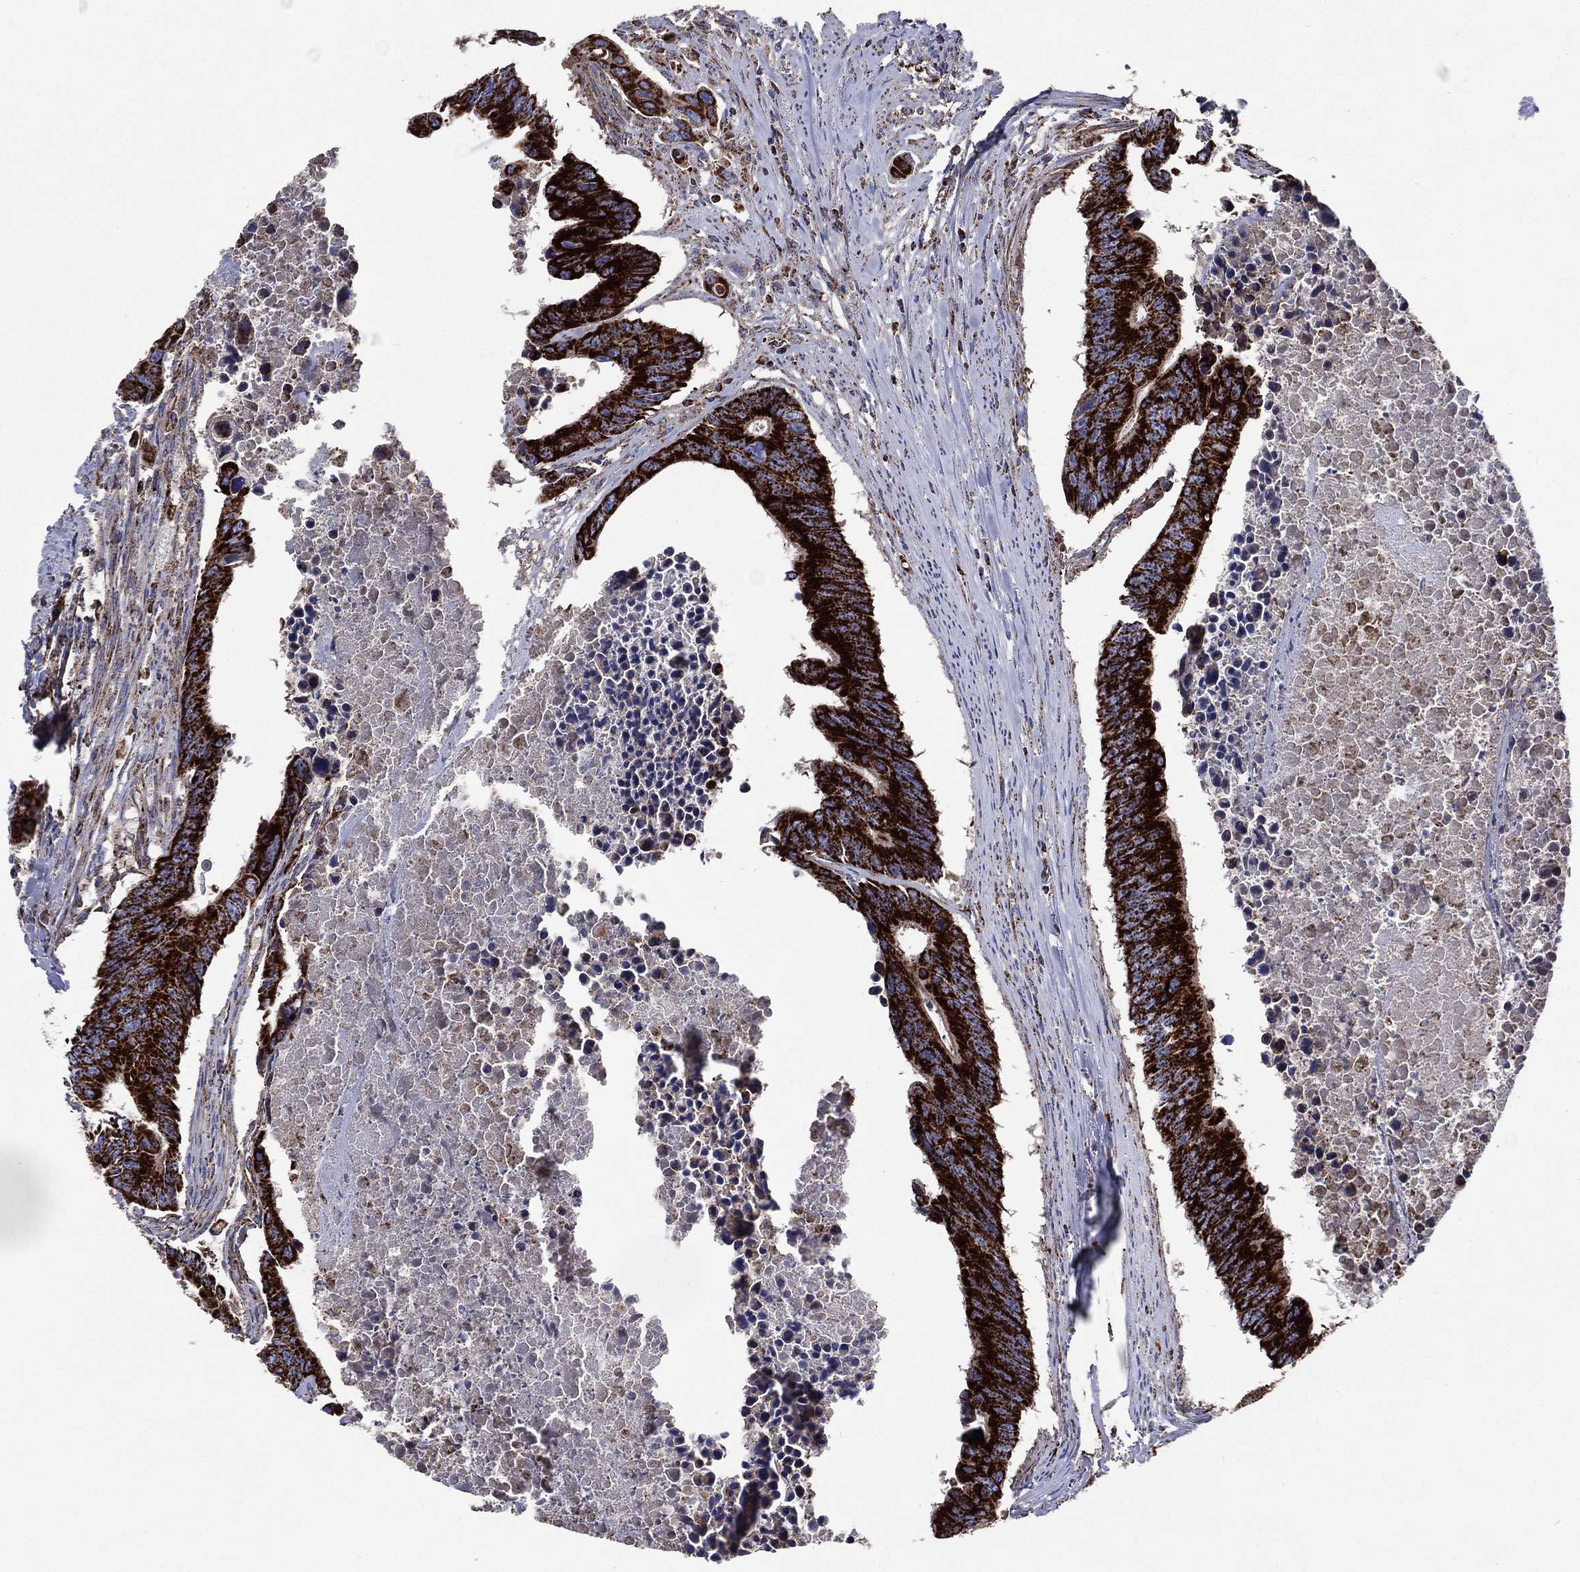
{"staining": {"intensity": "strong", "quantity": ">75%", "location": "cytoplasmic/membranous"}, "tissue": "colorectal cancer", "cell_type": "Tumor cells", "image_type": "cancer", "snomed": [{"axis": "morphology", "description": "Adenocarcinoma, NOS"}, {"axis": "topography", "description": "Colon"}], "caption": "Strong cytoplasmic/membranous positivity is appreciated in about >75% of tumor cells in colorectal cancer (adenocarcinoma).", "gene": "ANKRD37", "patient": {"sex": "female", "age": 87}}